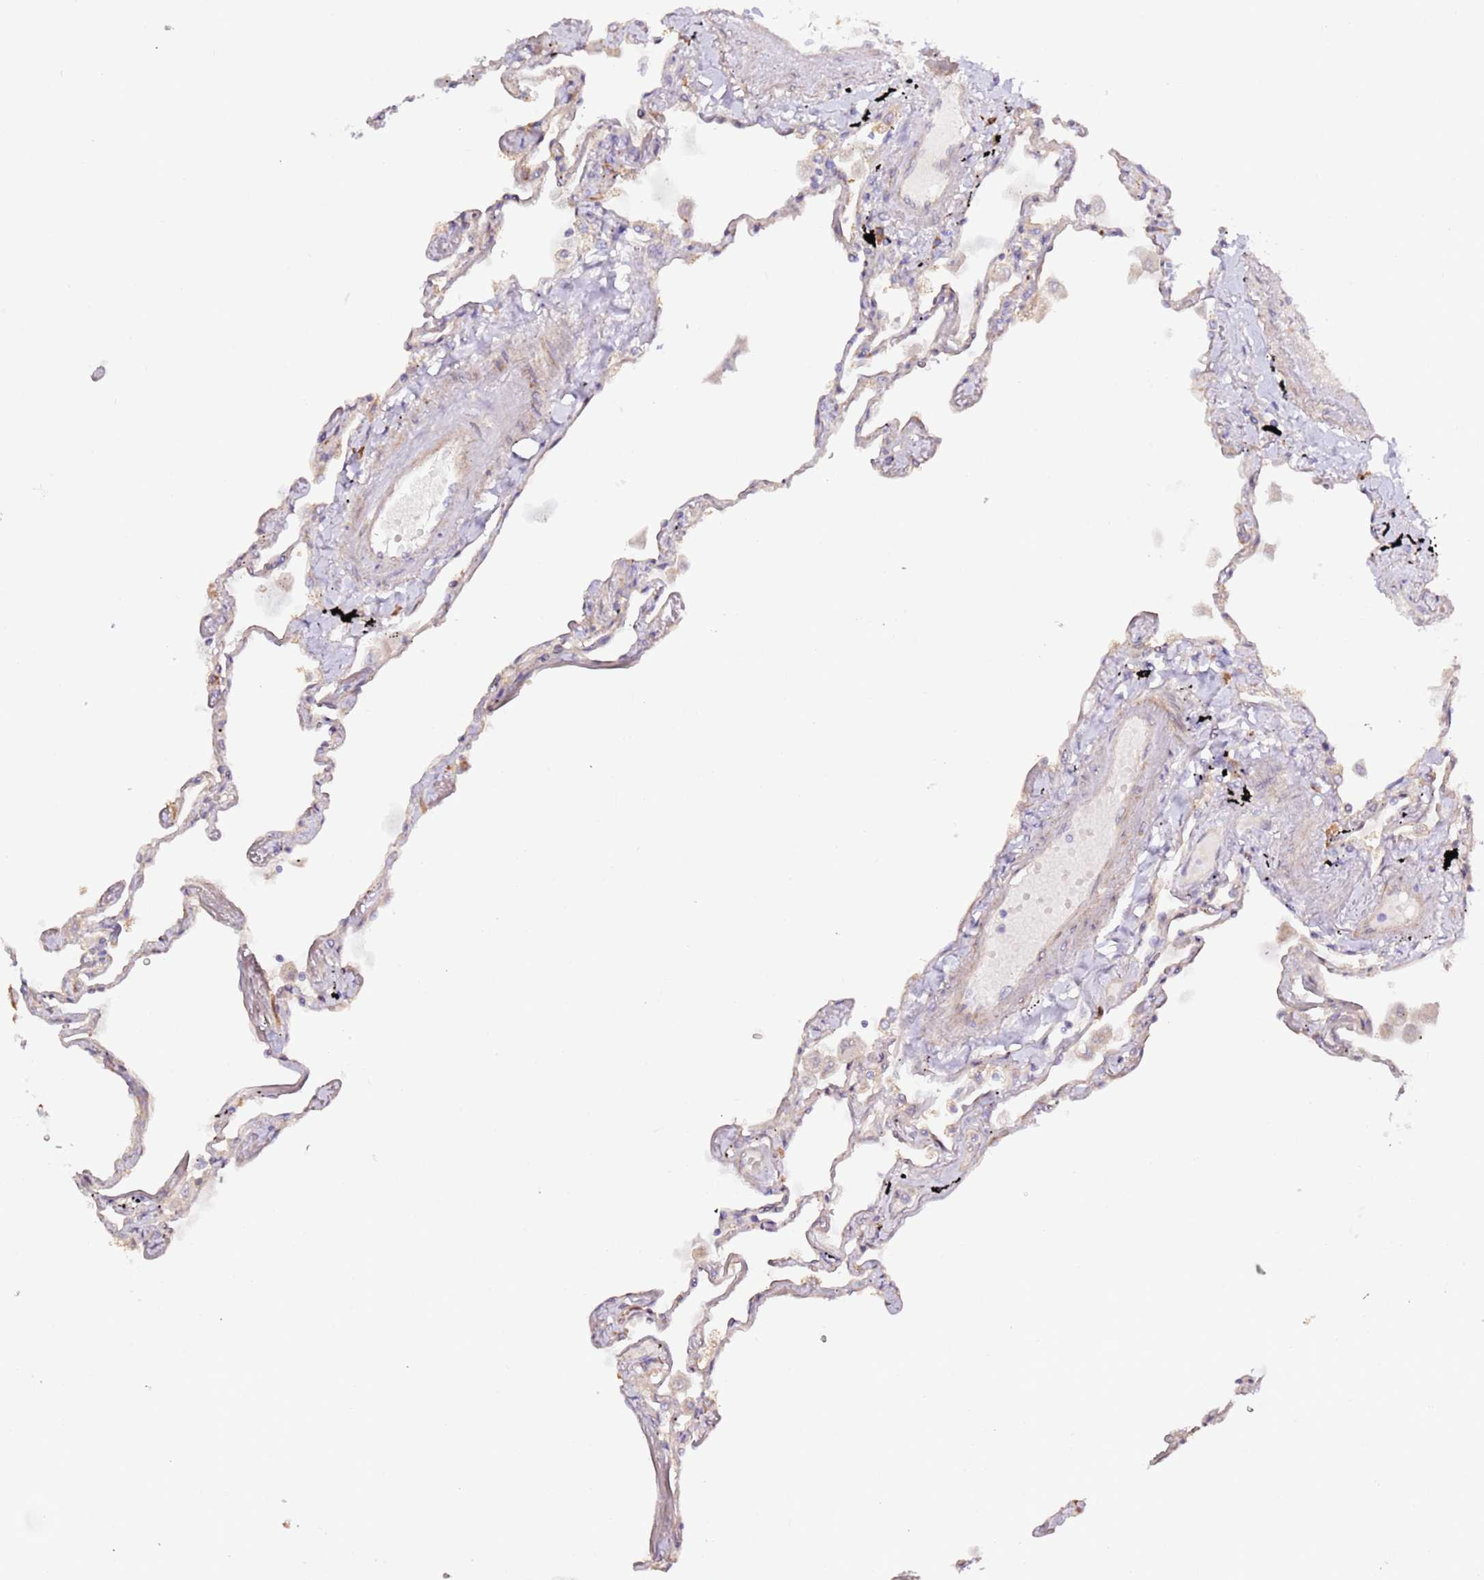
{"staining": {"intensity": "weak", "quantity": "25%-75%", "location": "cytoplasmic/membranous"}, "tissue": "lung", "cell_type": "Alveolar cells", "image_type": "normal", "snomed": [{"axis": "morphology", "description": "Normal tissue, NOS"}, {"axis": "topography", "description": "Lung"}], "caption": "Immunohistochemical staining of normal lung demonstrates 25%-75% levels of weak cytoplasmic/membranous protein positivity in about 25%-75% of alveolar cells. Nuclei are stained in blue.", "gene": "HSD17B7", "patient": {"sex": "female", "age": 67}}